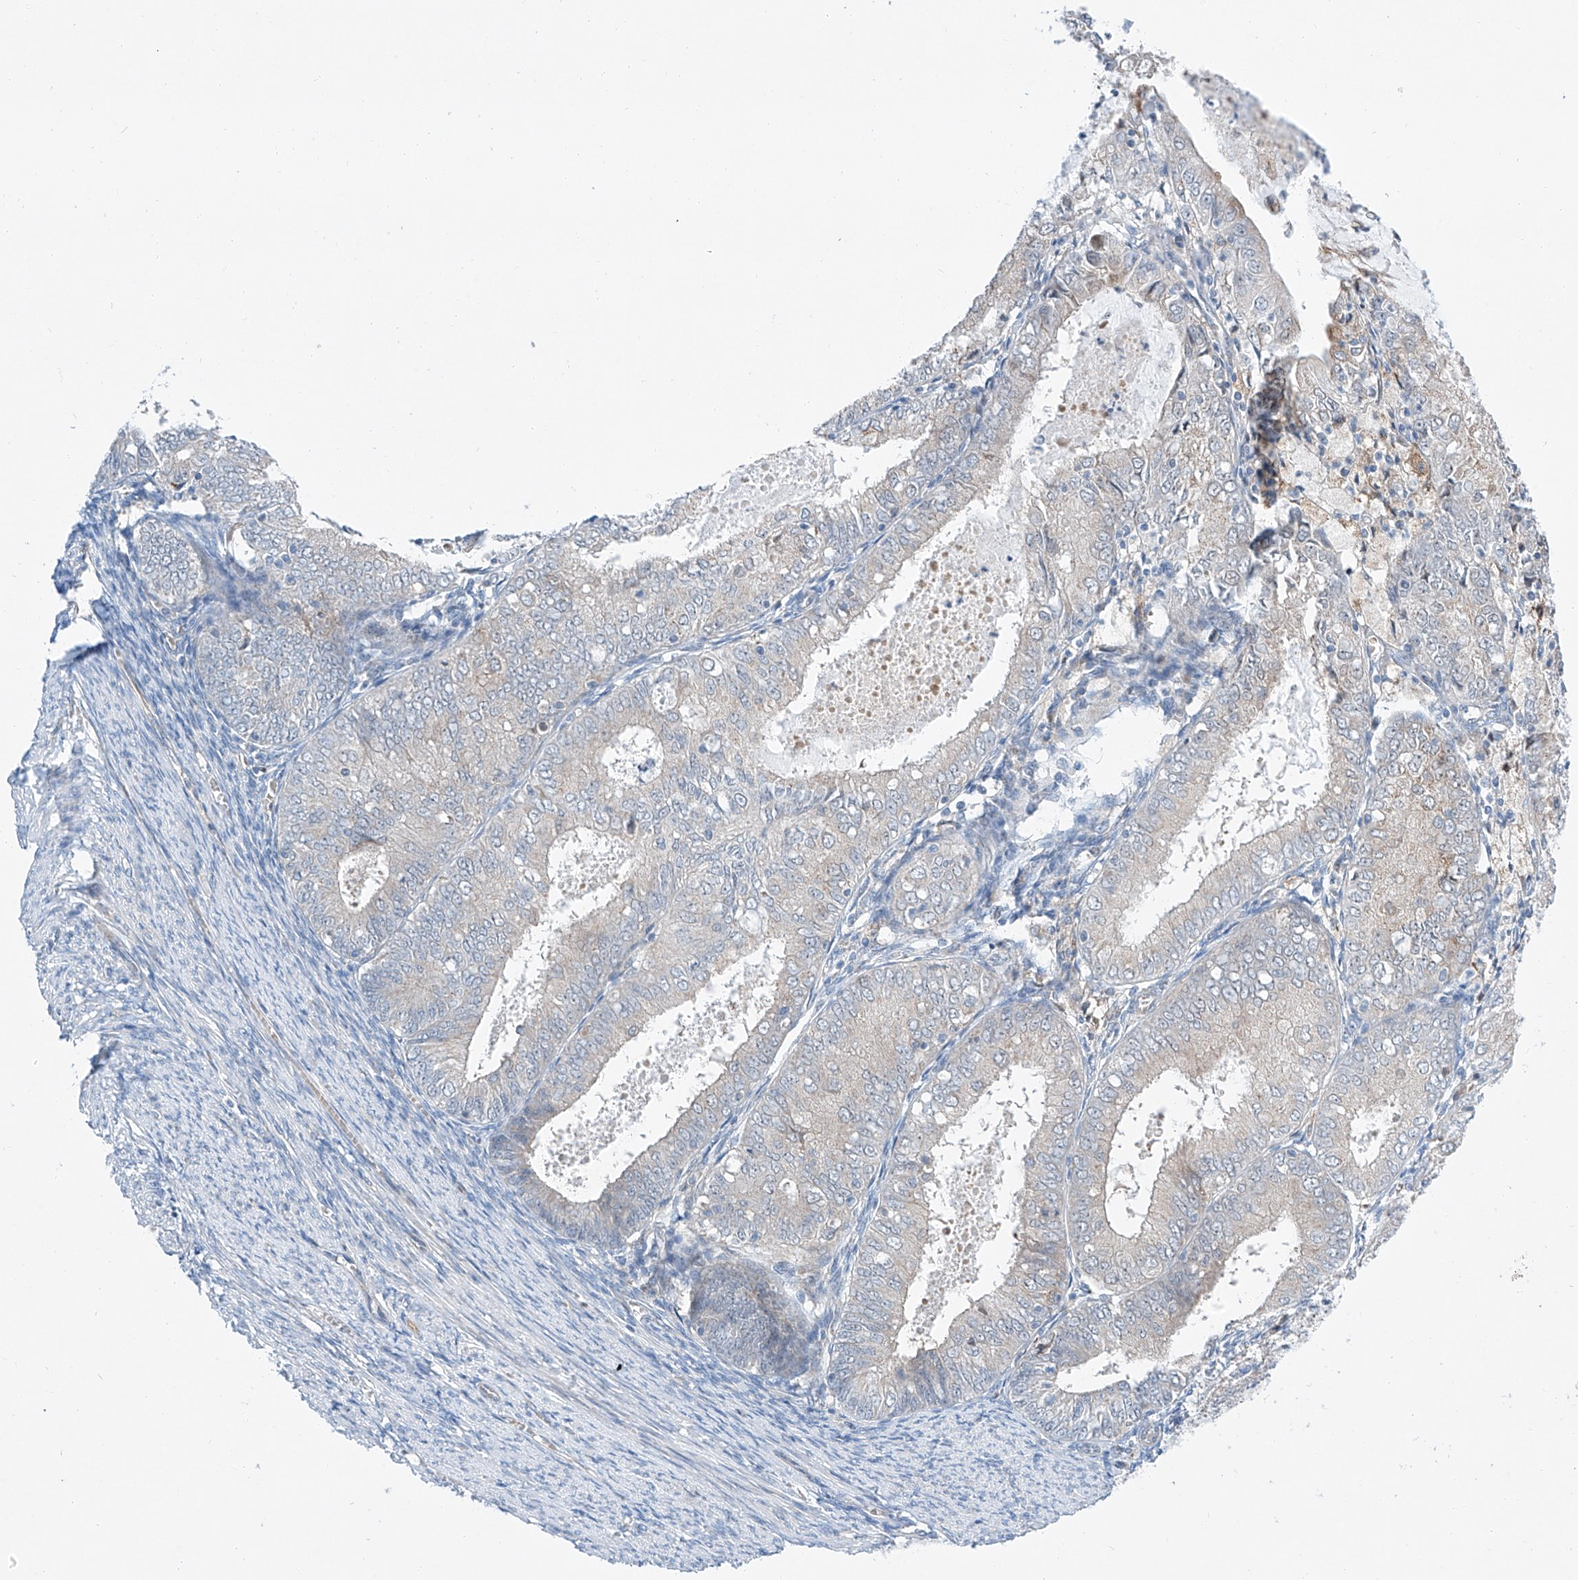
{"staining": {"intensity": "negative", "quantity": "none", "location": "none"}, "tissue": "endometrial cancer", "cell_type": "Tumor cells", "image_type": "cancer", "snomed": [{"axis": "morphology", "description": "Adenocarcinoma, NOS"}, {"axis": "topography", "description": "Endometrium"}], "caption": "Immunohistochemistry photomicrograph of neoplastic tissue: endometrial adenocarcinoma stained with DAB (3,3'-diaminobenzidine) shows no significant protein expression in tumor cells.", "gene": "CLDND1", "patient": {"sex": "female", "age": 57}}